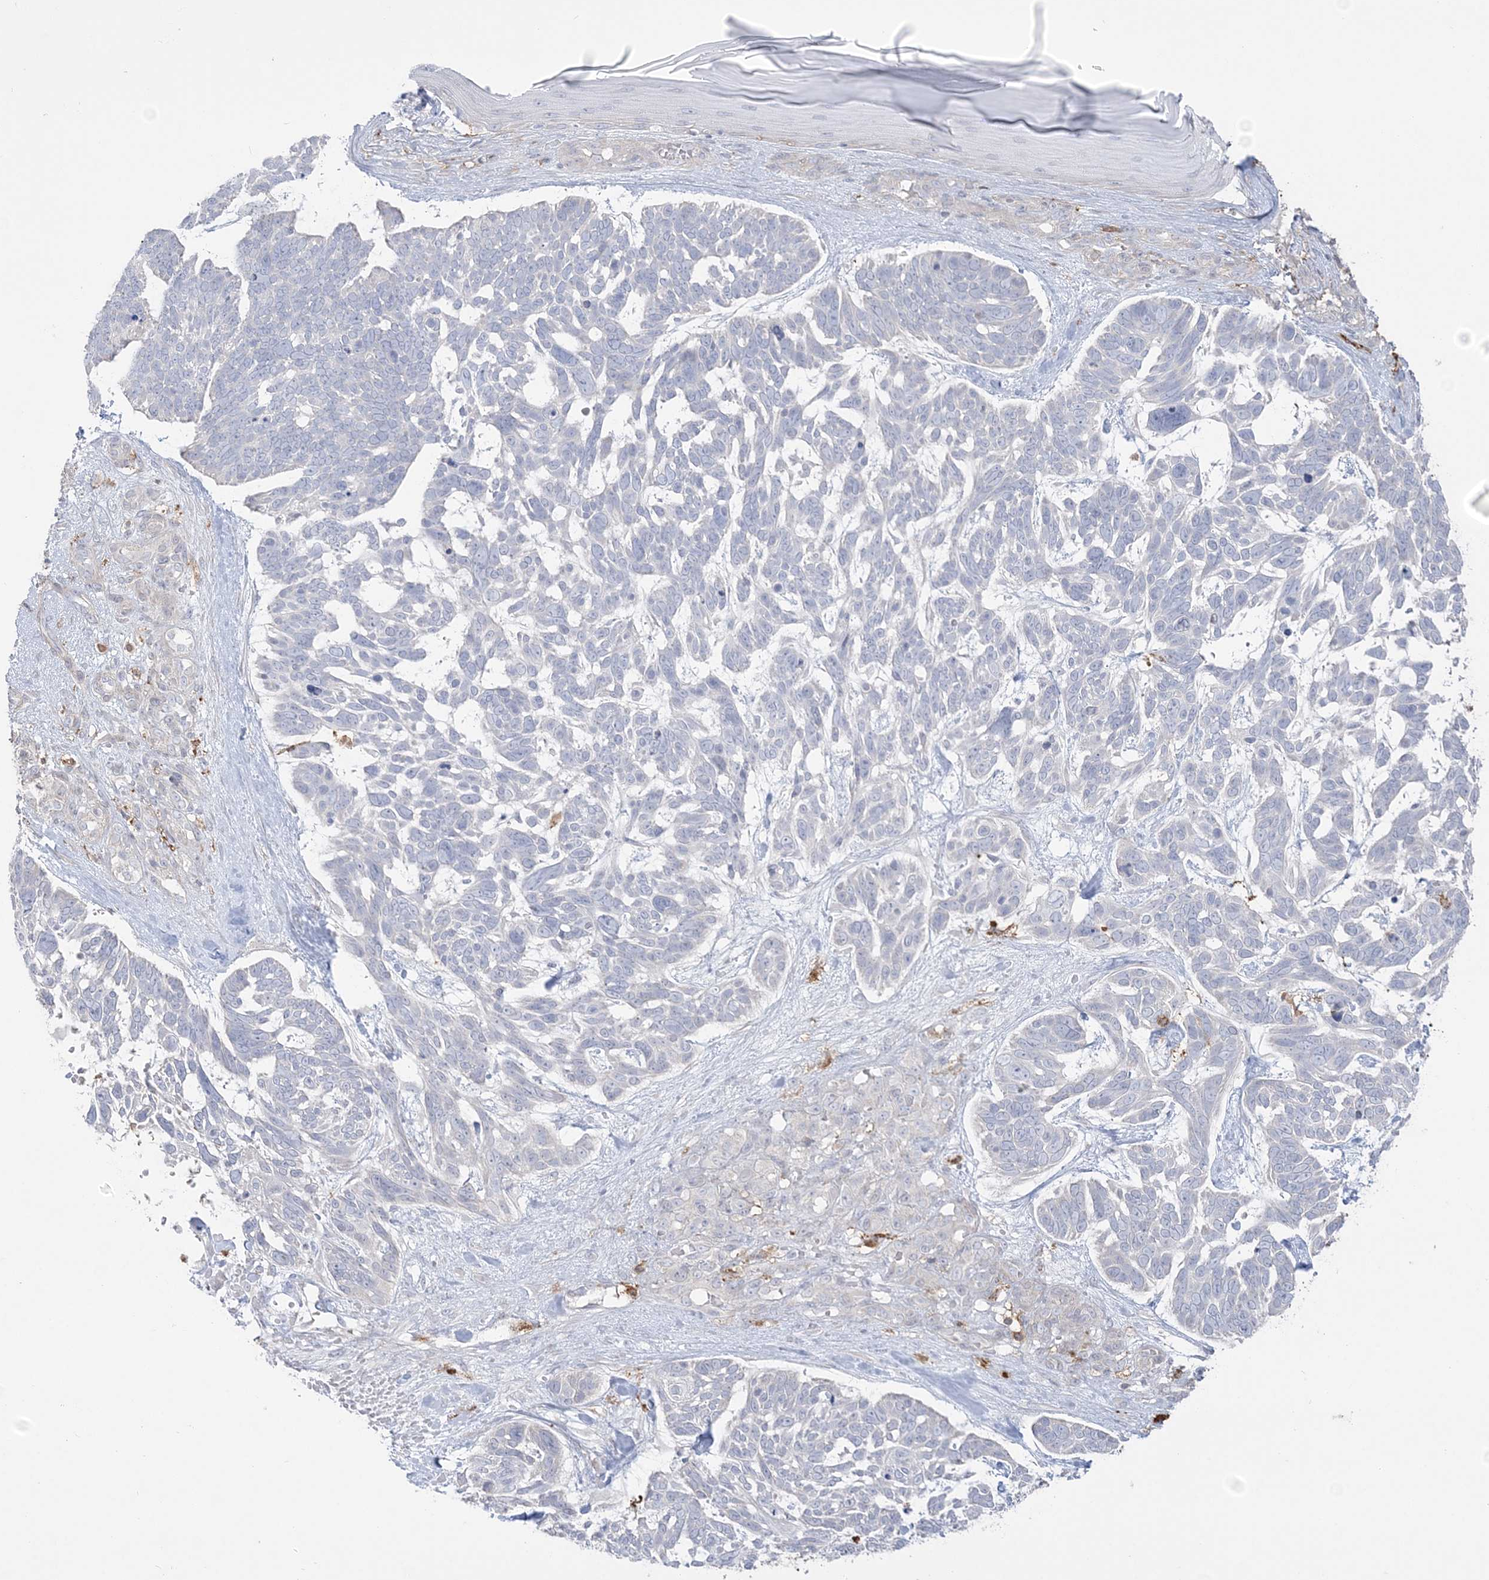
{"staining": {"intensity": "negative", "quantity": "none", "location": "none"}, "tissue": "skin cancer", "cell_type": "Tumor cells", "image_type": "cancer", "snomed": [{"axis": "morphology", "description": "Basal cell carcinoma"}, {"axis": "topography", "description": "Skin"}], "caption": "Immunohistochemistry (IHC) photomicrograph of human skin cancer stained for a protein (brown), which displays no positivity in tumor cells.", "gene": "HAAO", "patient": {"sex": "male", "age": 88}}